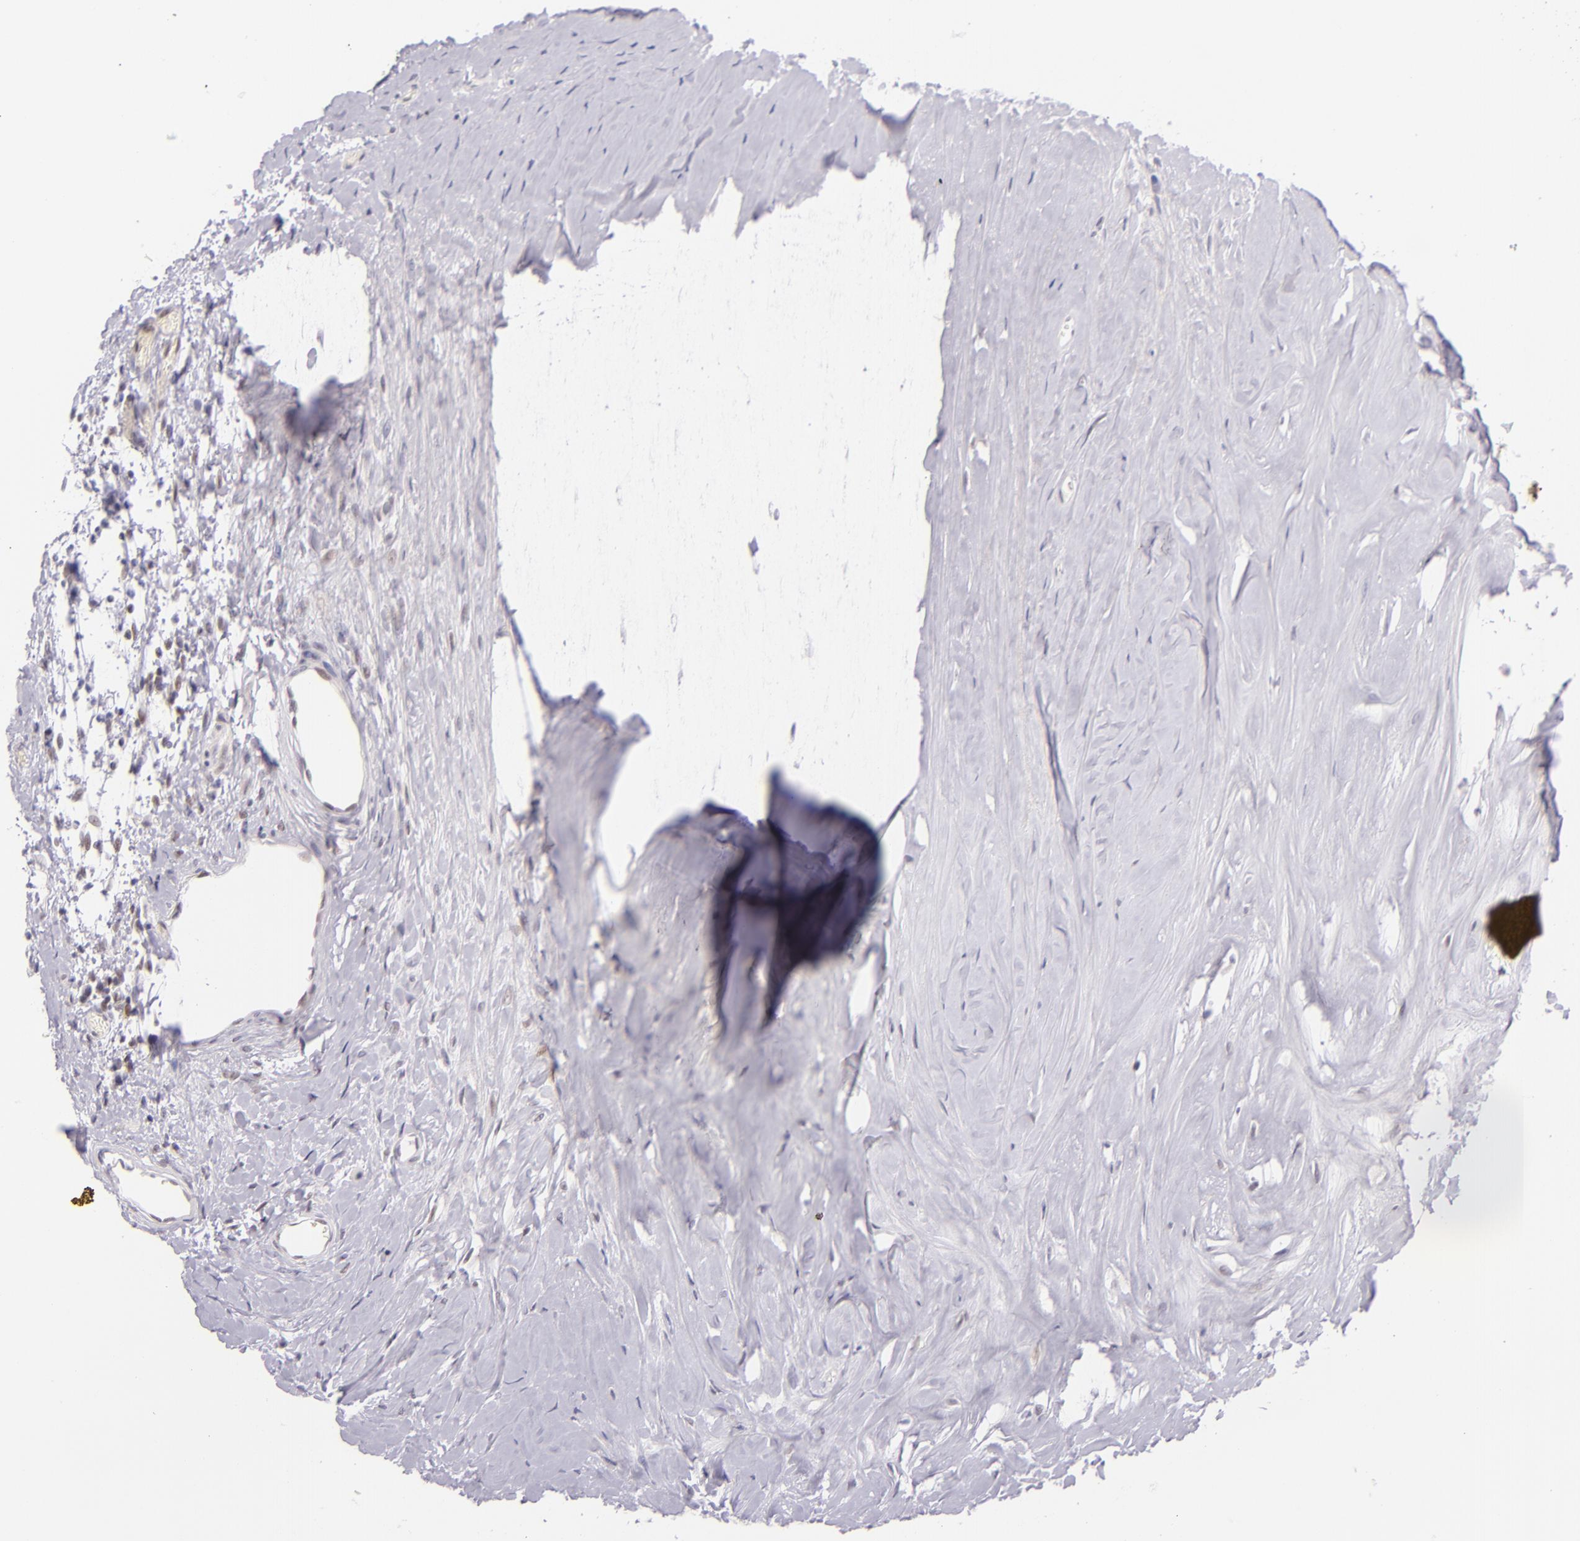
{"staining": {"intensity": "negative", "quantity": "none", "location": "none"}, "tissue": "carcinoid", "cell_type": "Tumor cells", "image_type": "cancer", "snomed": [{"axis": "morphology", "description": "Carcinoid, malignant, NOS"}, {"axis": "topography", "description": "Small intestine"}], "caption": "Human carcinoid stained for a protein using immunohistochemistry (IHC) demonstrates no staining in tumor cells.", "gene": "BCL3", "patient": {"sex": "male", "age": 60}}